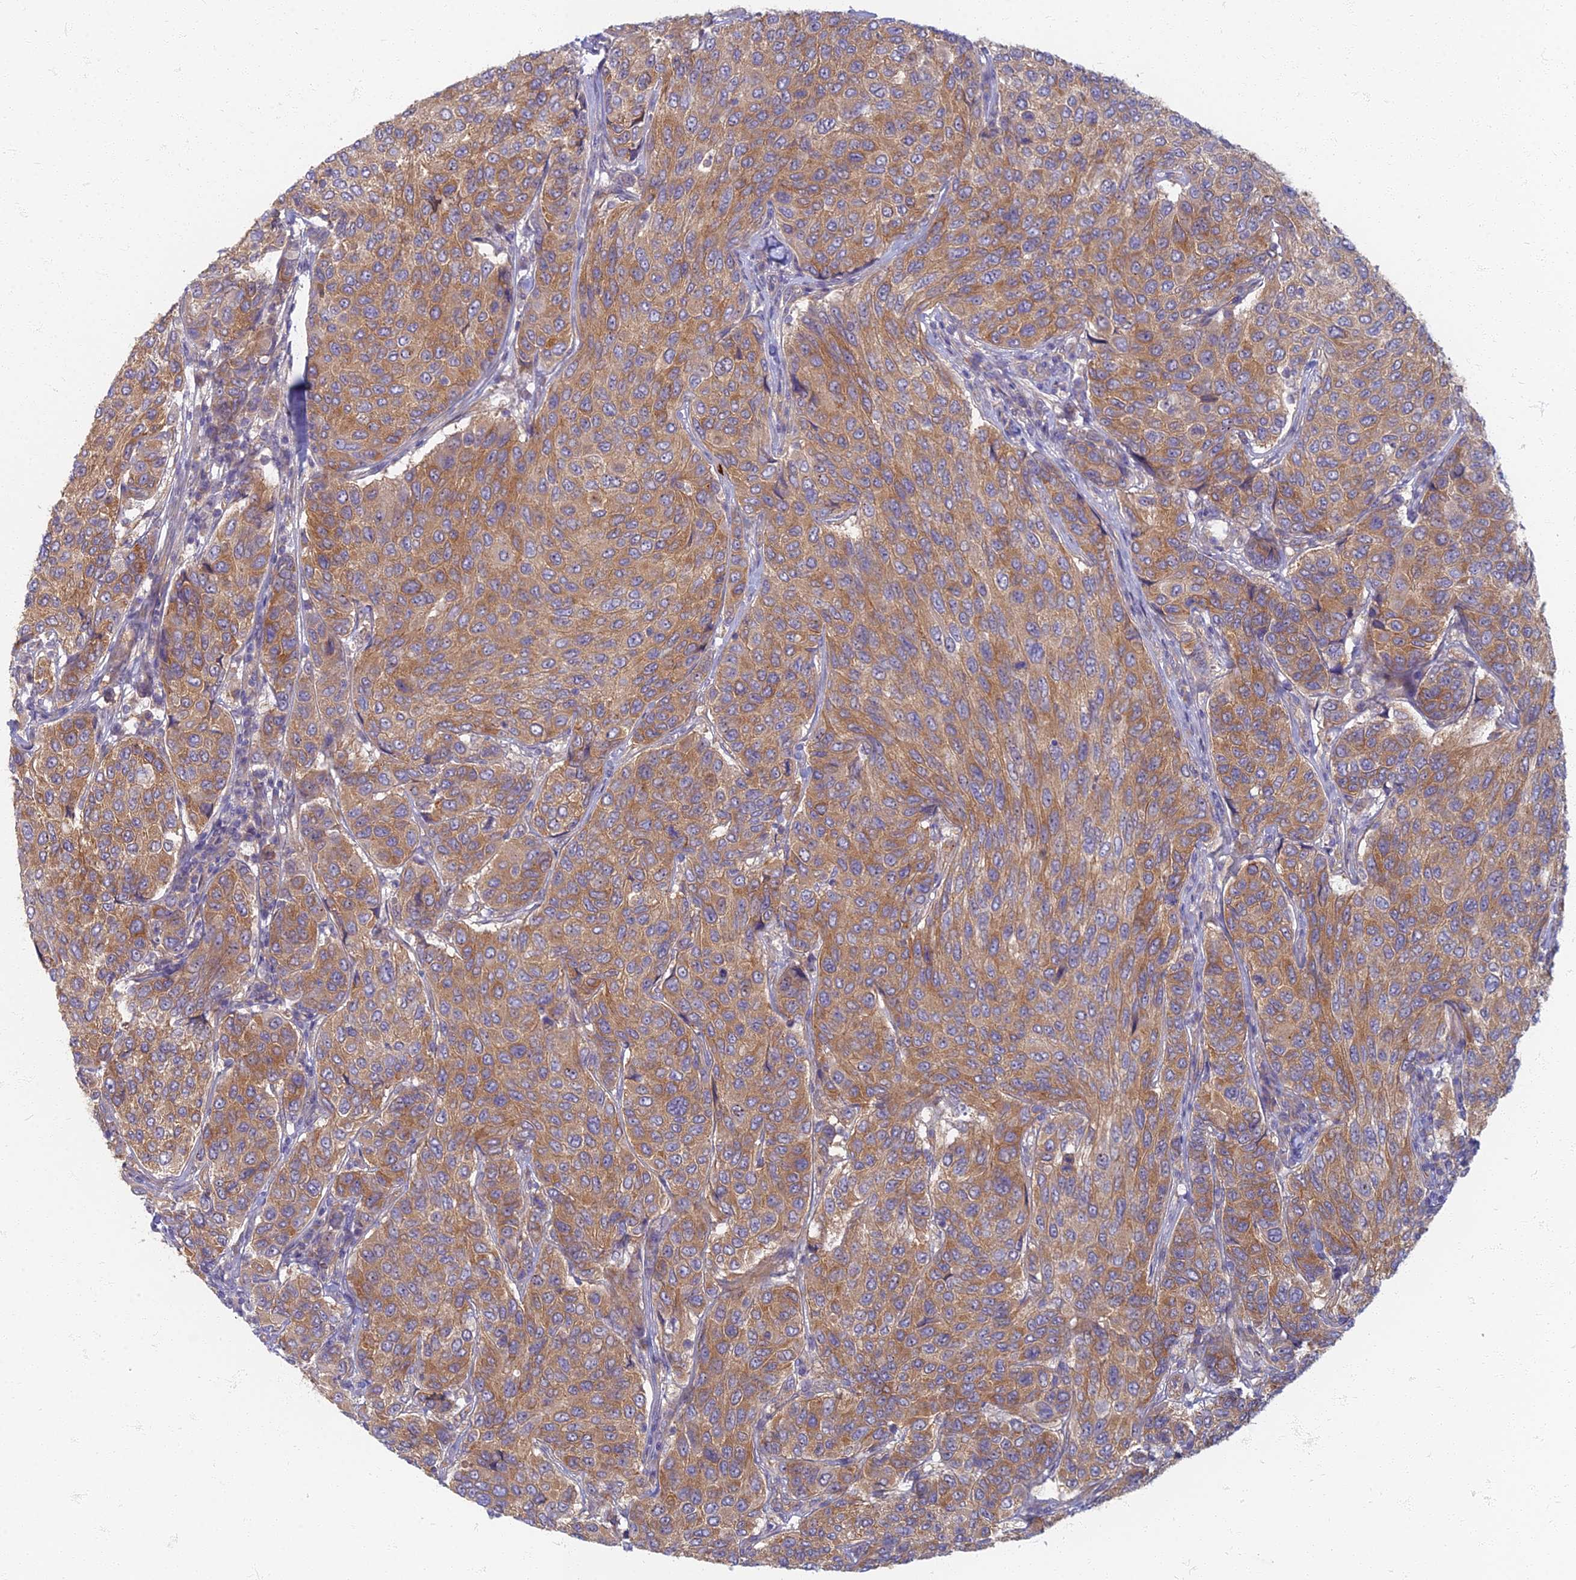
{"staining": {"intensity": "moderate", "quantity": ">75%", "location": "cytoplasmic/membranous"}, "tissue": "breast cancer", "cell_type": "Tumor cells", "image_type": "cancer", "snomed": [{"axis": "morphology", "description": "Duct carcinoma"}, {"axis": "topography", "description": "Breast"}], "caption": "Immunohistochemical staining of breast infiltrating ductal carcinoma demonstrates medium levels of moderate cytoplasmic/membranous staining in approximately >75% of tumor cells. The staining is performed using DAB (3,3'-diaminobenzidine) brown chromogen to label protein expression. The nuclei are counter-stained blue using hematoxylin.", "gene": "PROX2", "patient": {"sex": "female", "age": 55}}